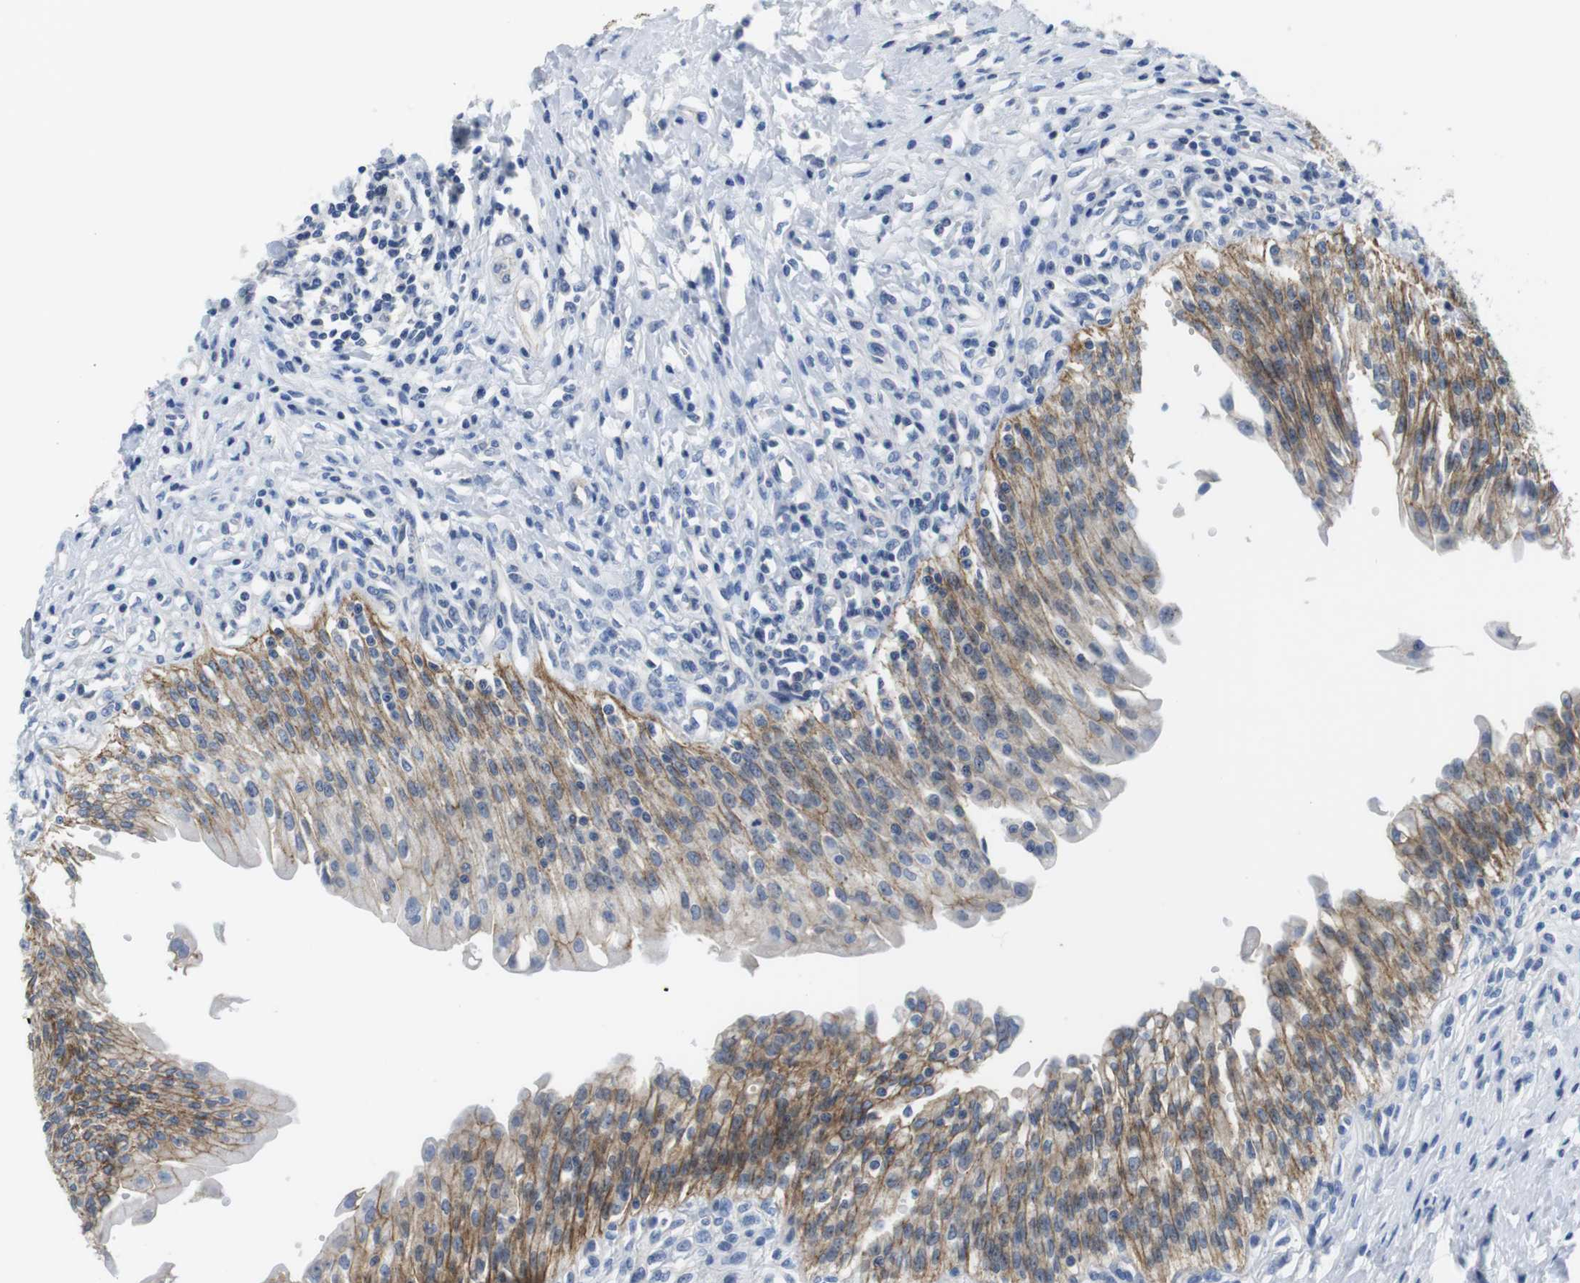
{"staining": {"intensity": "strong", "quantity": ">75%", "location": "cytoplasmic/membranous"}, "tissue": "urinary bladder", "cell_type": "Urothelial cells", "image_type": "normal", "snomed": [{"axis": "morphology", "description": "Normal tissue, NOS"}, {"axis": "morphology", "description": "Inflammation, NOS"}, {"axis": "topography", "description": "Urinary bladder"}], "caption": "The photomicrograph reveals staining of benign urinary bladder, revealing strong cytoplasmic/membranous protein staining (brown color) within urothelial cells.", "gene": "SCRIB", "patient": {"sex": "female", "age": 80}}